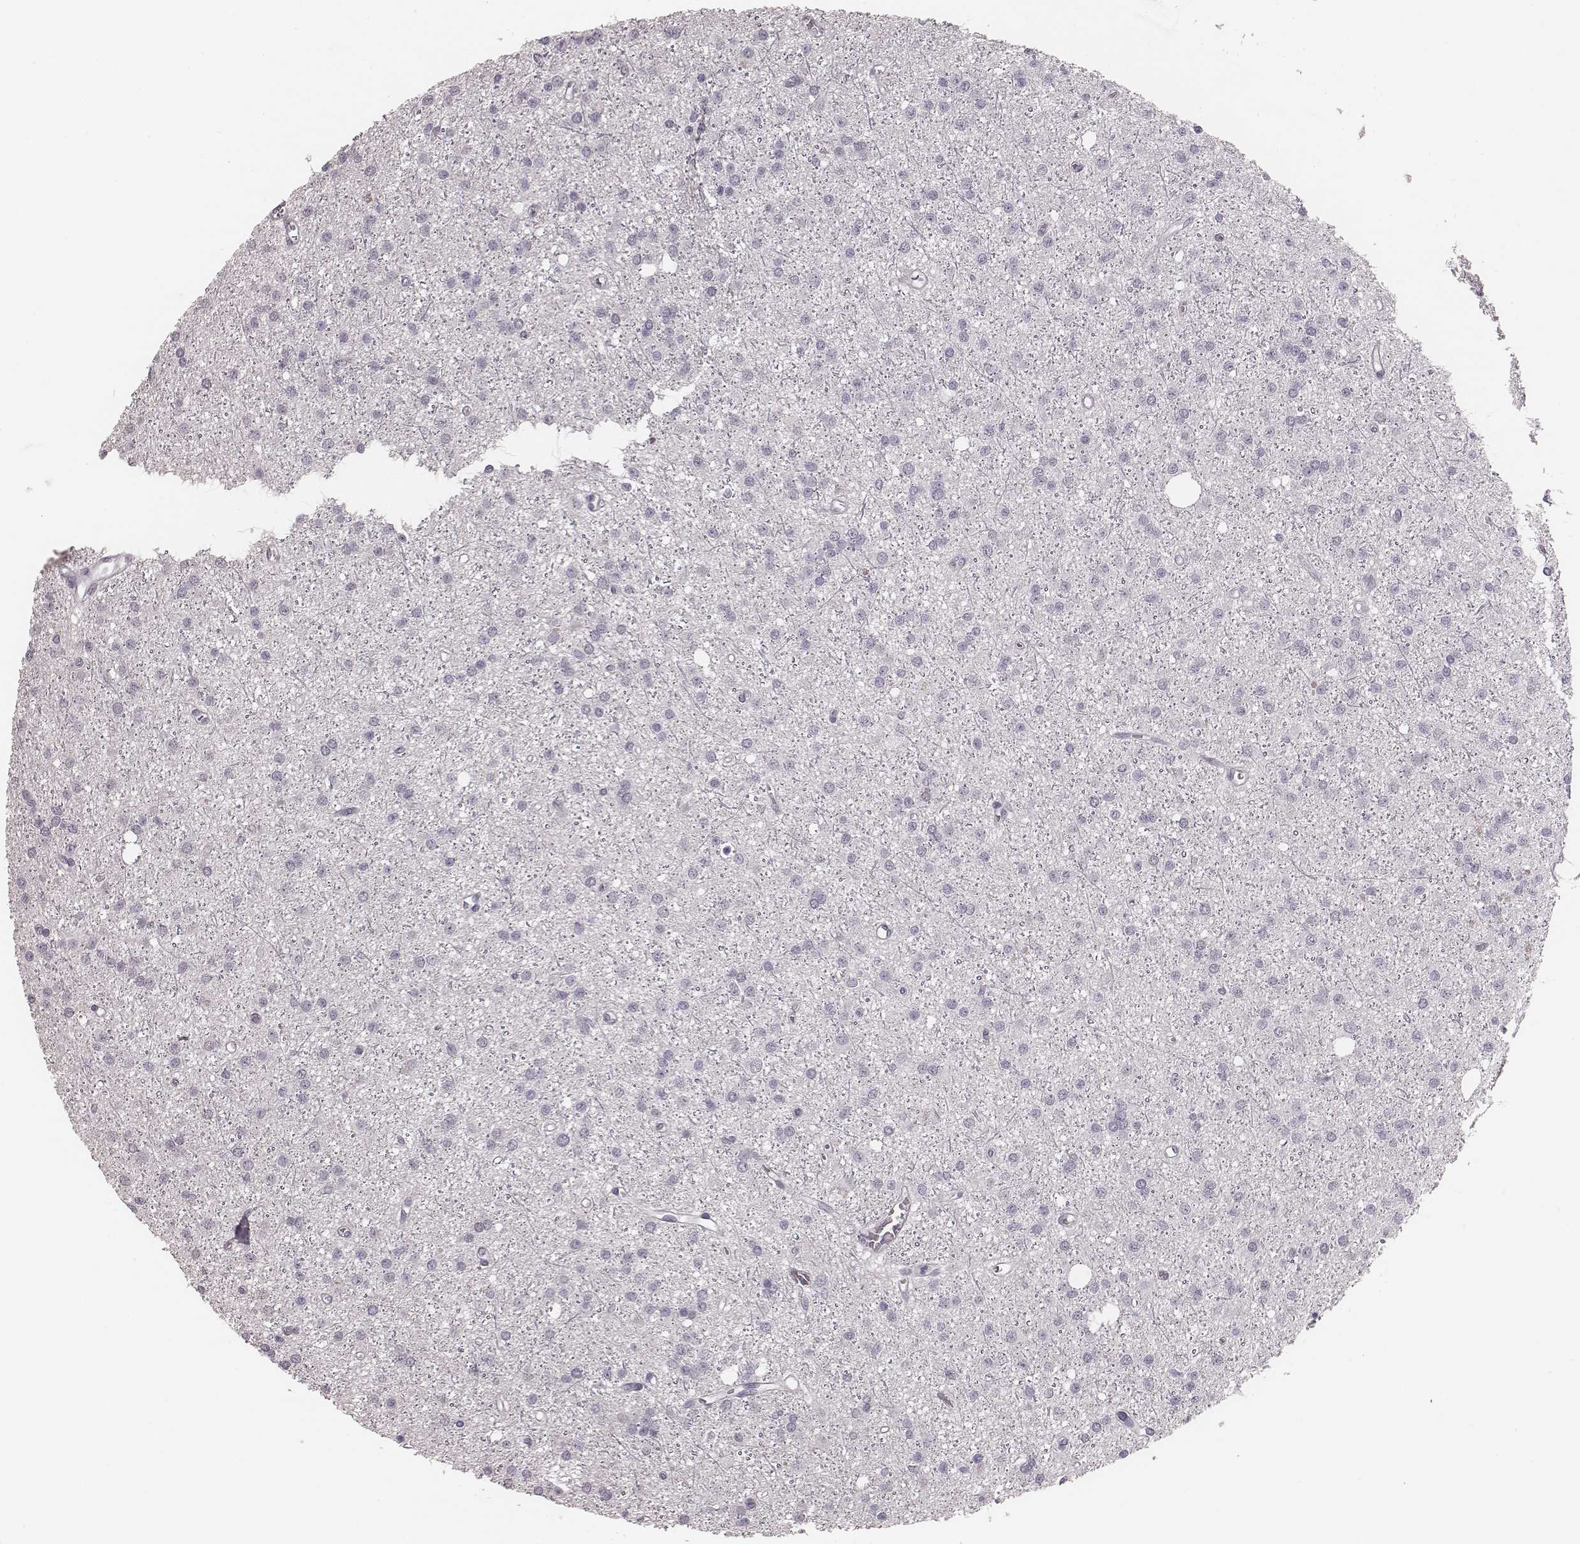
{"staining": {"intensity": "negative", "quantity": "none", "location": "none"}, "tissue": "glioma", "cell_type": "Tumor cells", "image_type": "cancer", "snomed": [{"axis": "morphology", "description": "Glioma, malignant, Low grade"}, {"axis": "topography", "description": "Brain"}], "caption": "Glioma stained for a protein using IHC demonstrates no positivity tumor cells.", "gene": "CSHL1", "patient": {"sex": "male", "age": 27}}